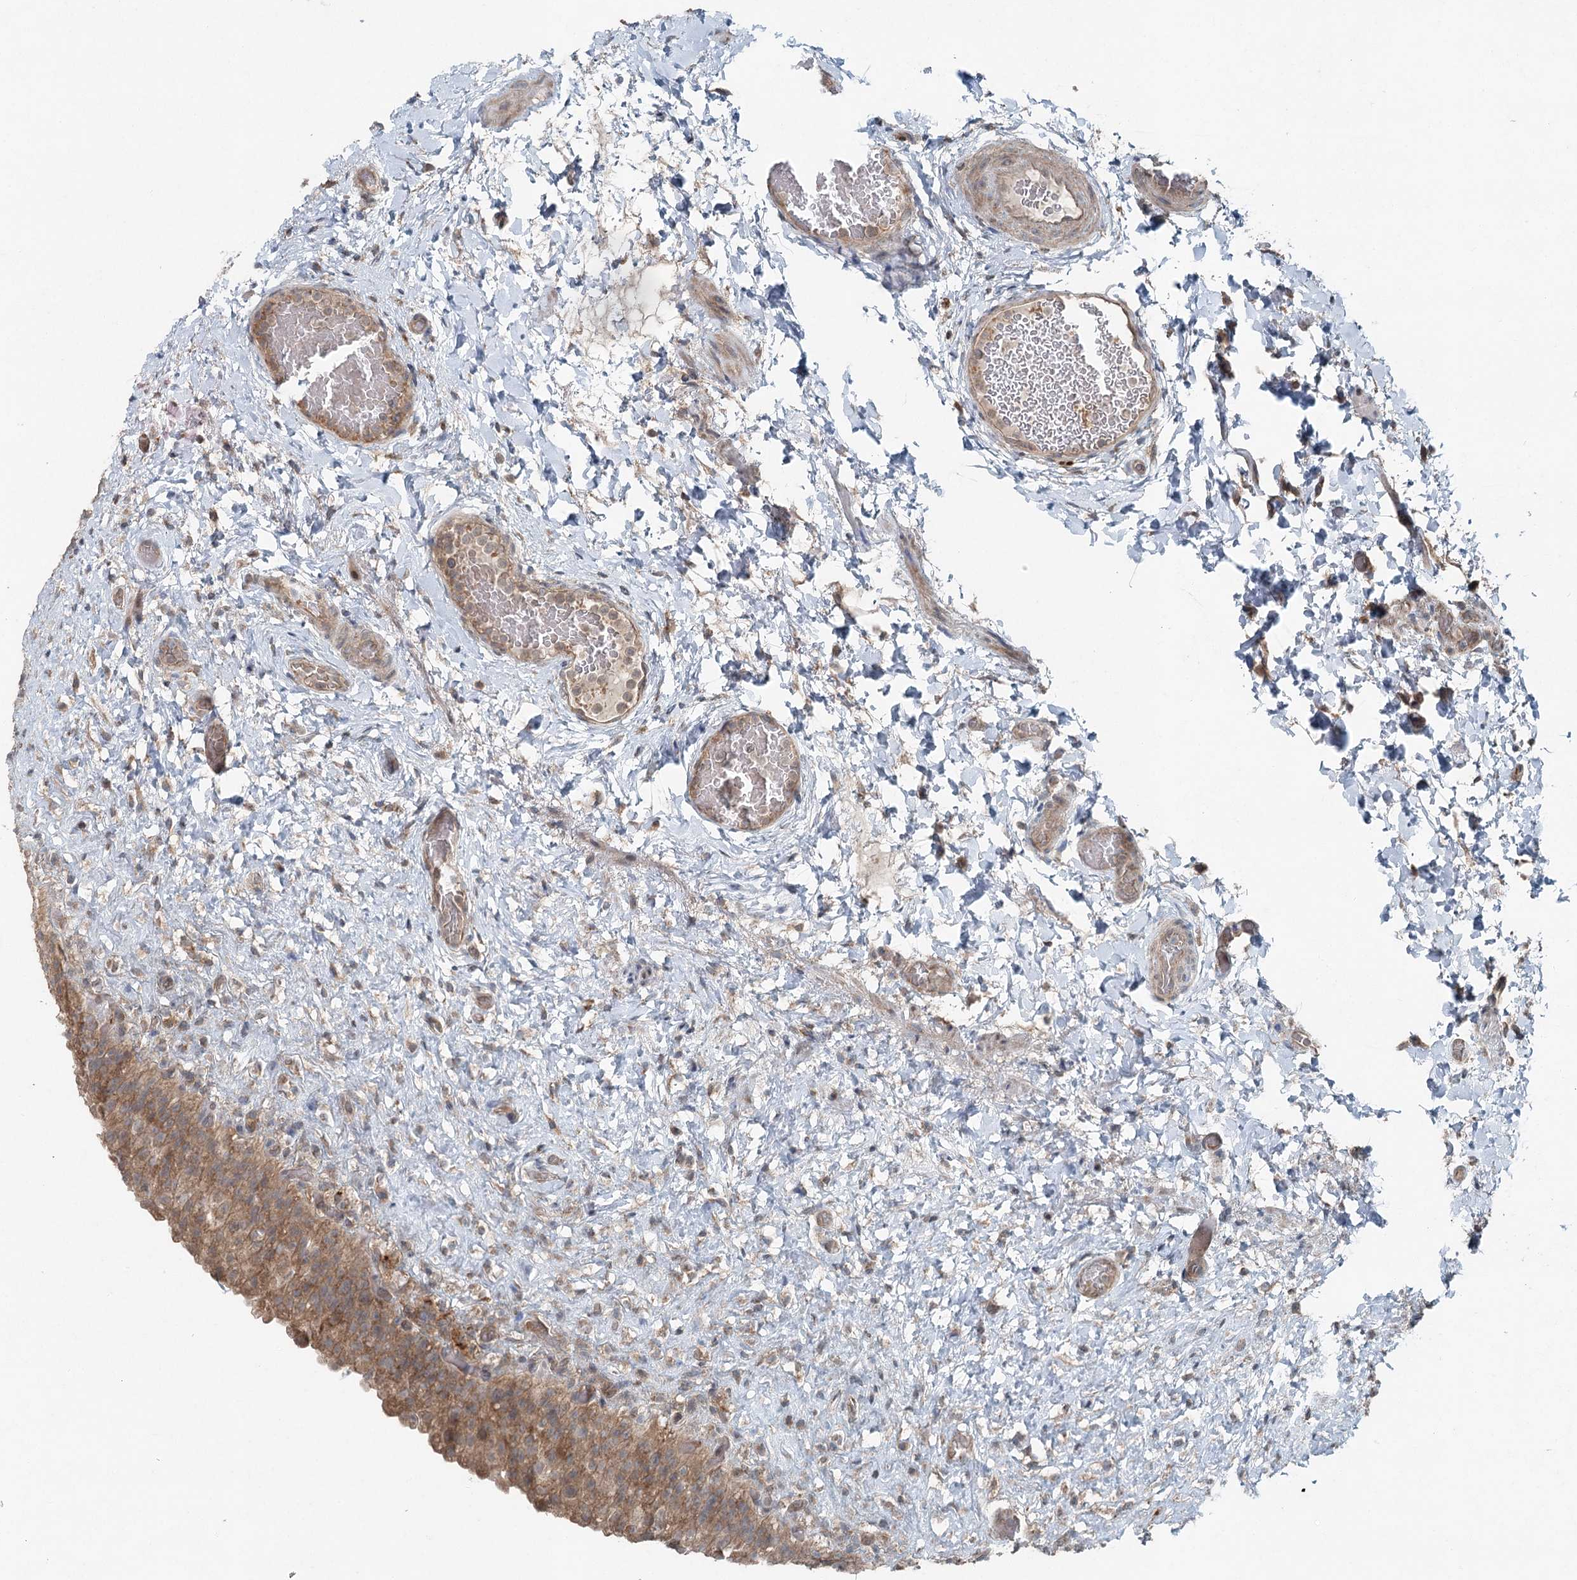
{"staining": {"intensity": "moderate", "quantity": ">75%", "location": "cytoplasmic/membranous"}, "tissue": "urinary bladder", "cell_type": "Urothelial cells", "image_type": "normal", "snomed": [{"axis": "morphology", "description": "Normal tissue, NOS"}, {"axis": "topography", "description": "Urinary bladder"}], "caption": "Immunohistochemical staining of benign urinary bladder reveals medium levels of moderate cytoplasmic/membranous positivity in about >75% of urothelial cells. Ihc stains the protein in brown and the nuclei are stained blue.", "gene": "SKIC3", "patient": {"sex": "female", "age": 27}}